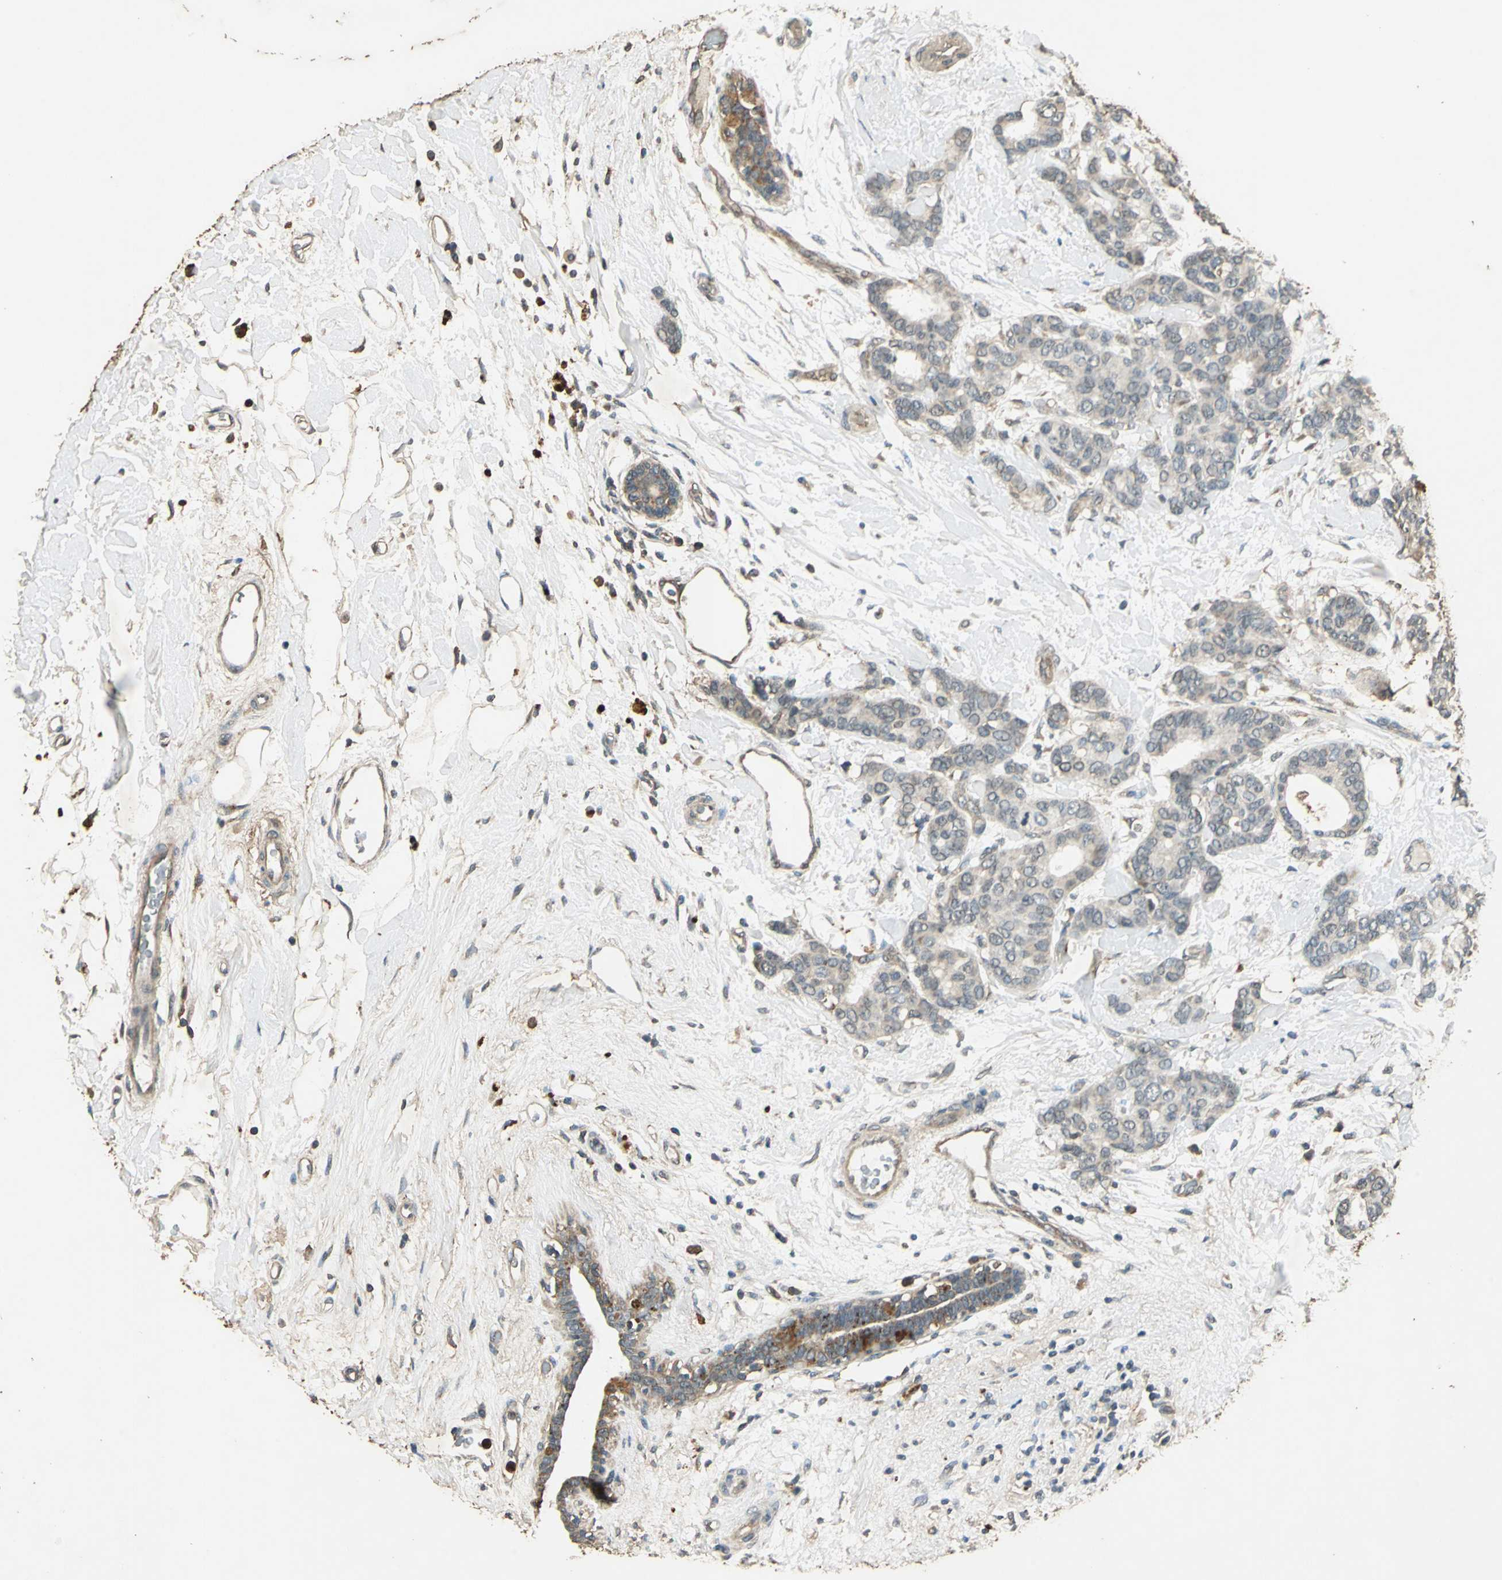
{"staining": {"intensity": "weak", "quantity": ">75%", "location": "cytoplasmic/membranous"}, "tissue": "breast cancer", "cell_type": "Tumor cells", "image_type": "cancer", "snomed": [{"axis": "morphology", "description": "Duct carcinoma"}, {"axis": "topography", "description": "Breast"}], "caption": "Protein staining of breast infiltrating ductal carcinoma tissue demonstrates weak cytoplasmic/membranous staining in about >75% of tumor cells.", "gene": "TMPRSS4", "patient": {"sex": "female", "age": 87}}